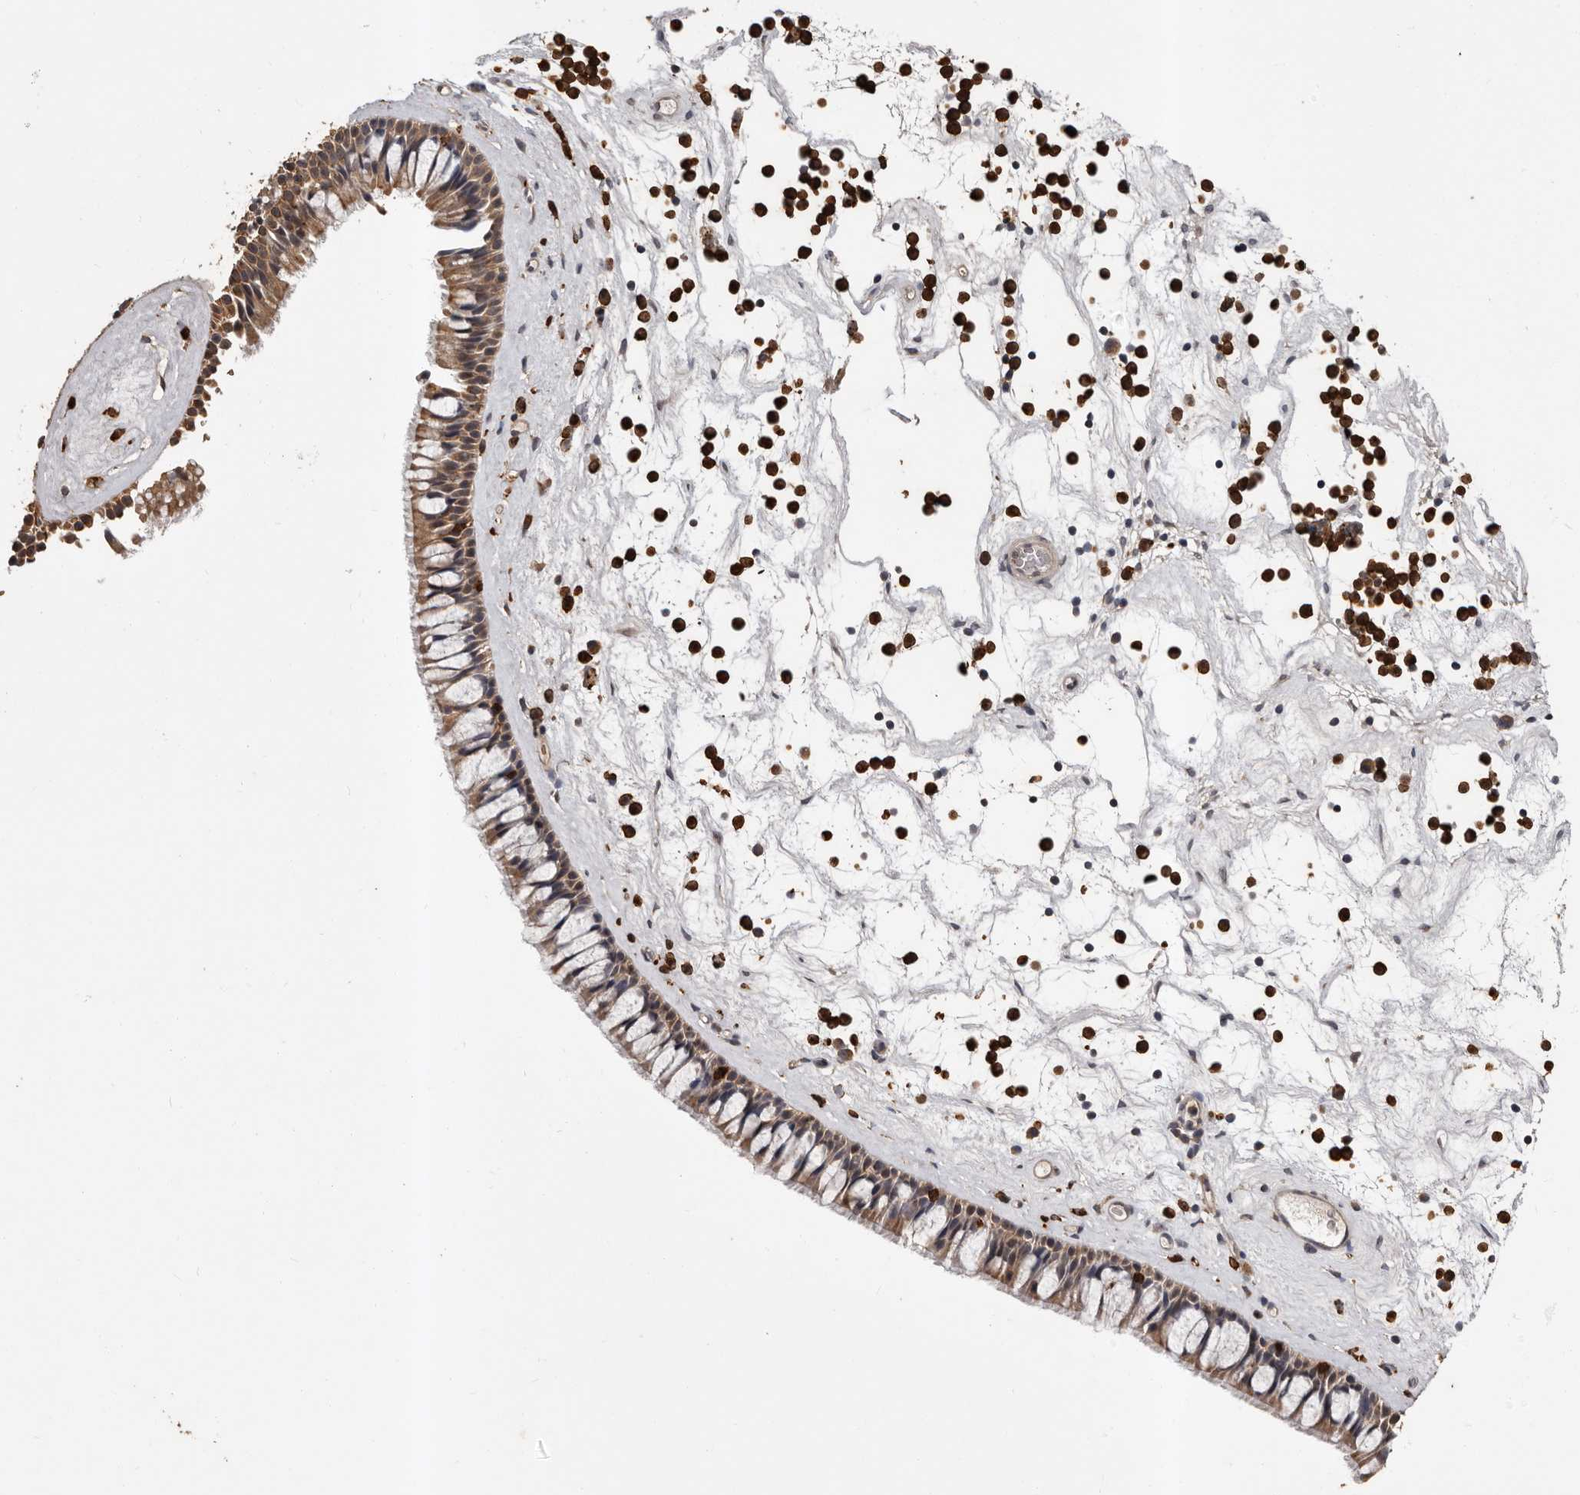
{"staining": {"intensity": "moderate", "quantity": ">75%", "location": "cytoplasmic/membranous"}, "tissue": "nasopharynx", "cell_type": "Respiratory epithelial cells", "image_type": "normal", "snomed": [{"axis": "morphology", "description": "Normal tissue, NOS"}, {"axis": "topography", "description": "Nasopharynx"}], "caption": "Protein expression analysis of normal nasopharynx reveals moderate cytoplasmic/membranous staining in about >75% of respiratory epithelial cells. (DAB IHC, brown staining for protein, blue staining for nuclei).", "gene": "VPS37A", "patient": {"sex": "male", "age": 64}}